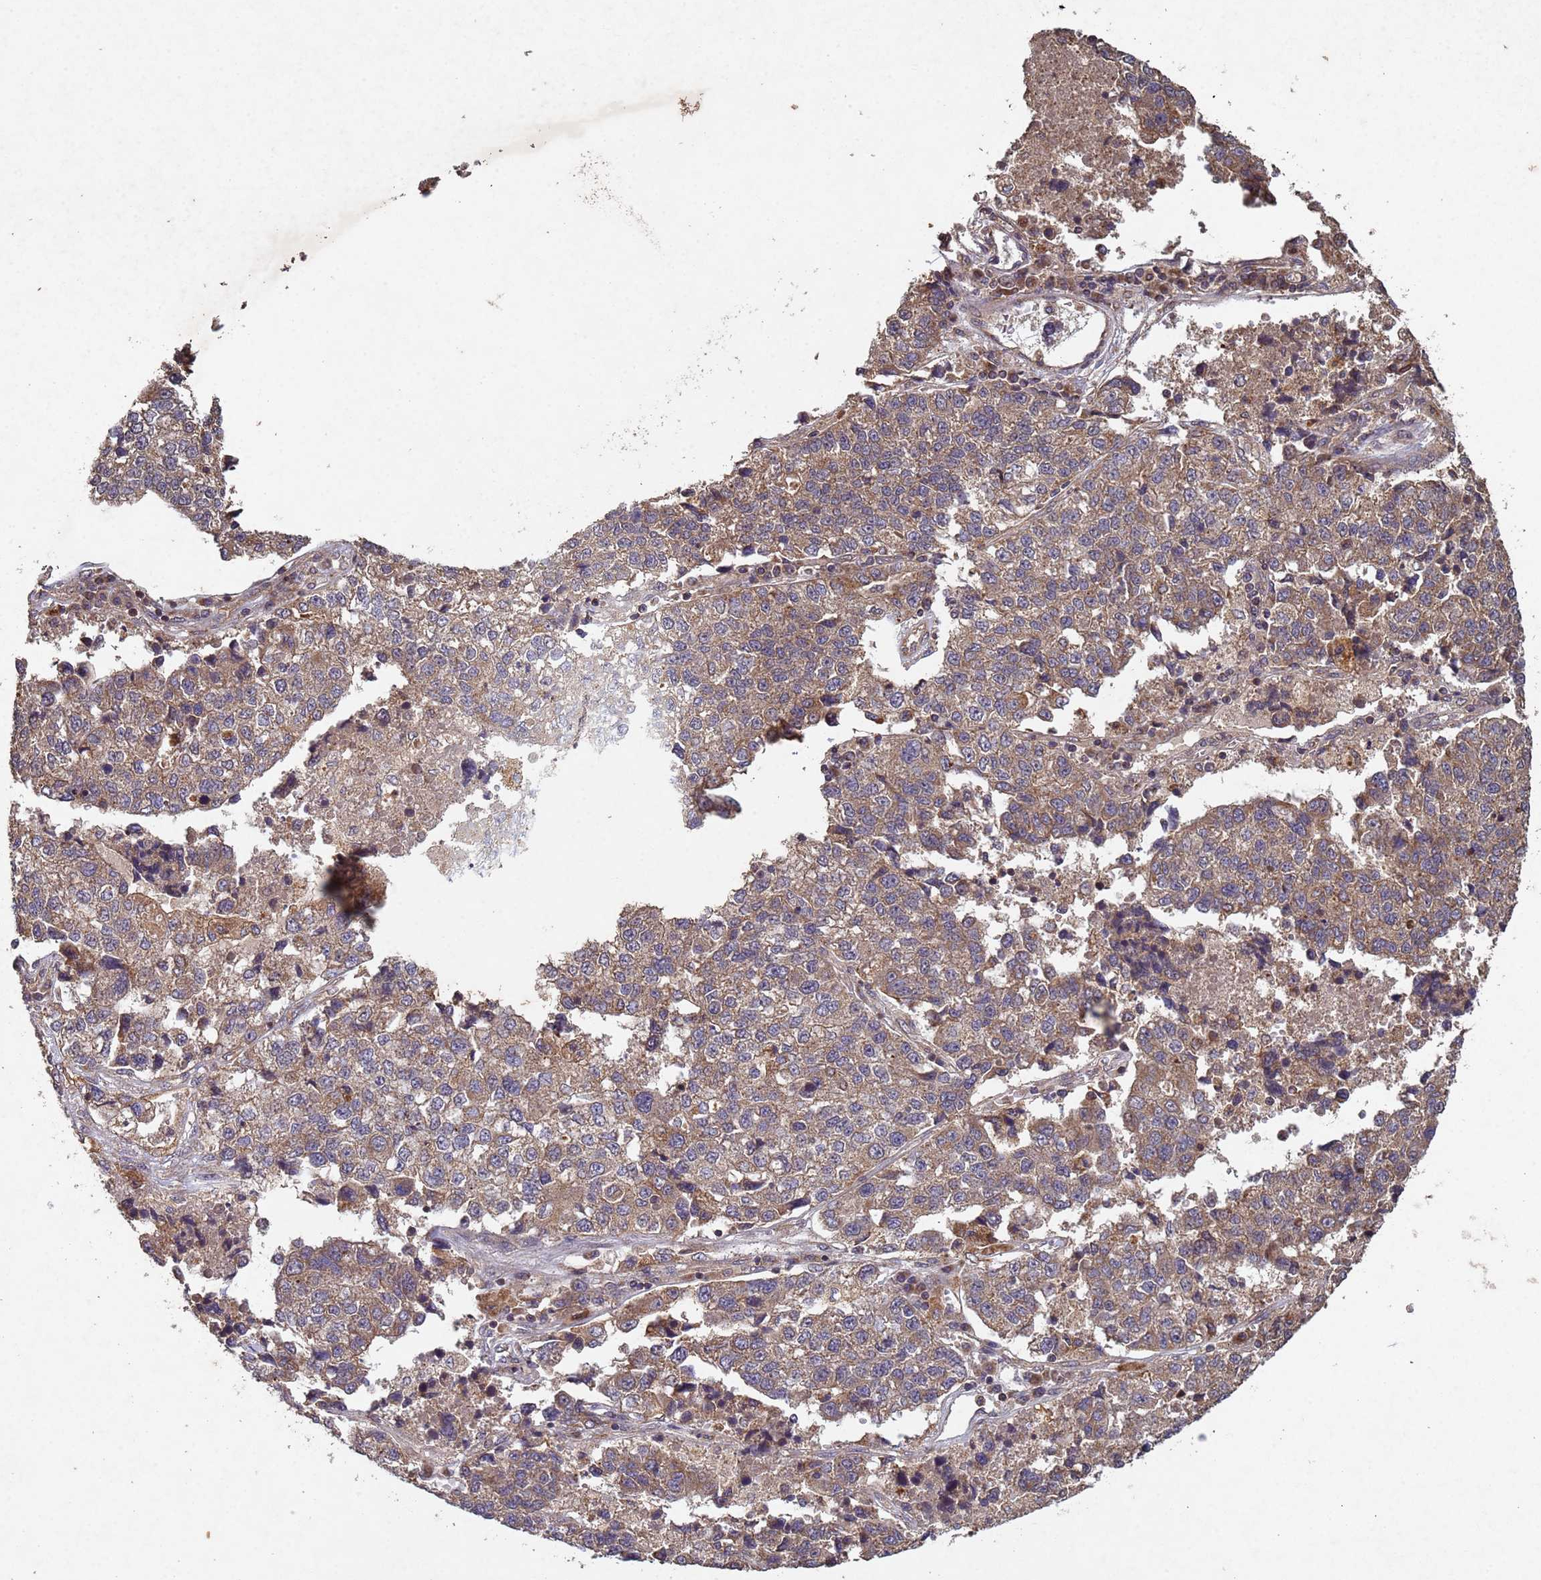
{"staining": {"intensity": "moderate", "quantity": "25%-75%", "location": "cytoplasmic/membranous"}, "tissue": "lung cancer", "cell_type": "Tumor cells", "image_type": "cancer", "snomed": [{"axis": "morphology", "description": "Adenocarcinoma, NOS"}, {"axis": "topography", "description": "Lung"}], "caption": "An immunohistochemistry image of neoplastic tissue is shown. Protein staining in brown shows moderate cytoplasmic/membranous positivity in lung cancer (adenocarcinoma) within tumor cells.", "gene": "FASTKD1", "patient": {"sex": "male", "age": 49}}